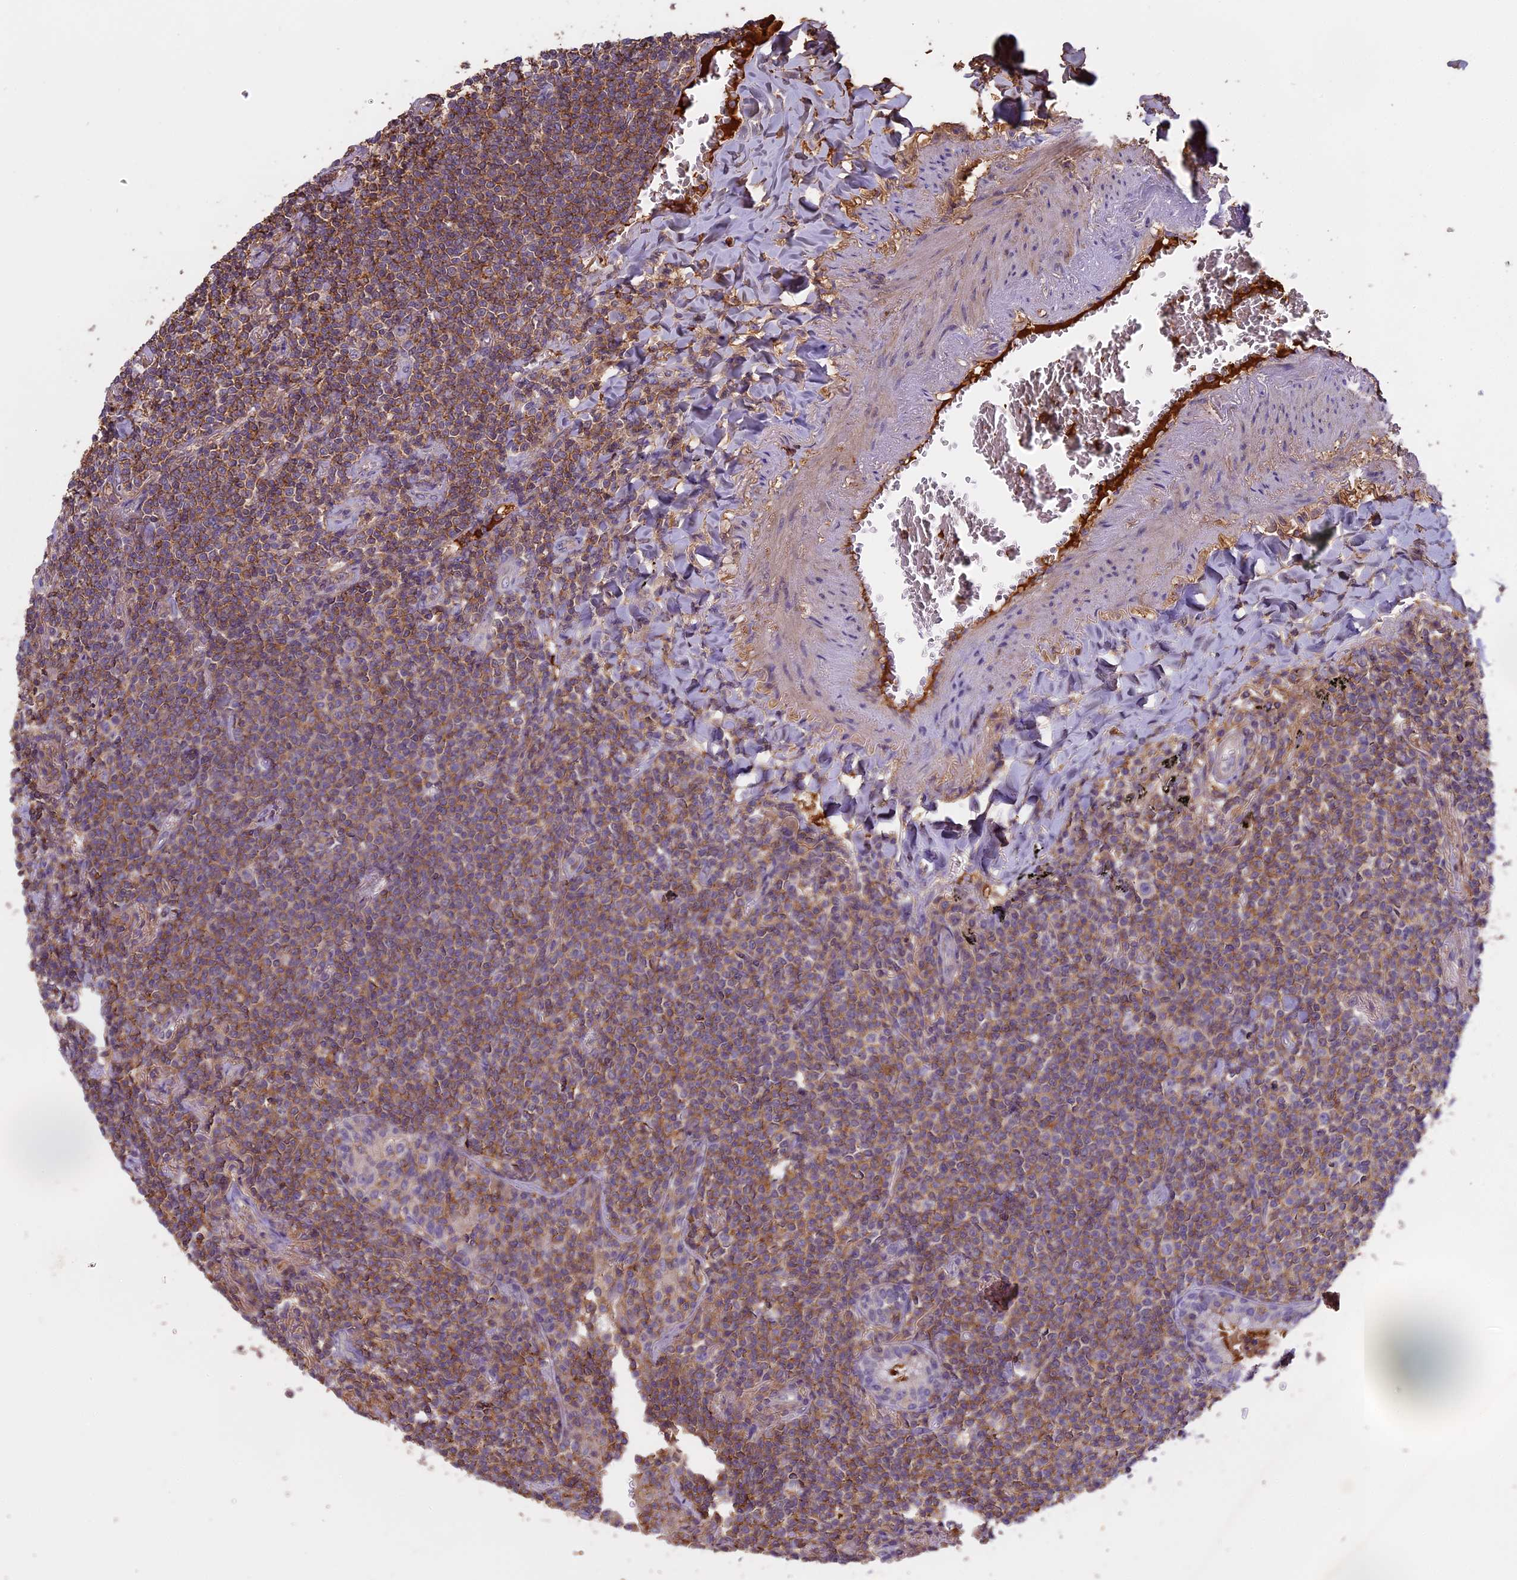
{"staining": {"intensity": "moderate", "quantity": "25%-75%", "location": "cytoplasmic/membranous"}, "tissue": "lymphoma", "cell_type": "Tumor cells", "image_type": "cancer", "snomed": [{"axis": "morphology", "description": "Malignant lymphoma, non-Hodgkin's type, Low grade"}, {"axis": "topography", "description": "Lung"}], "caption": "Protein expression analysis of human lymphoma reveals moderate cytoplasmic/membranous positivity in approximately 25%-75% of tumor cells.", "gene": "CFAP119", "patient": {"sex": "female", "age": 71}}